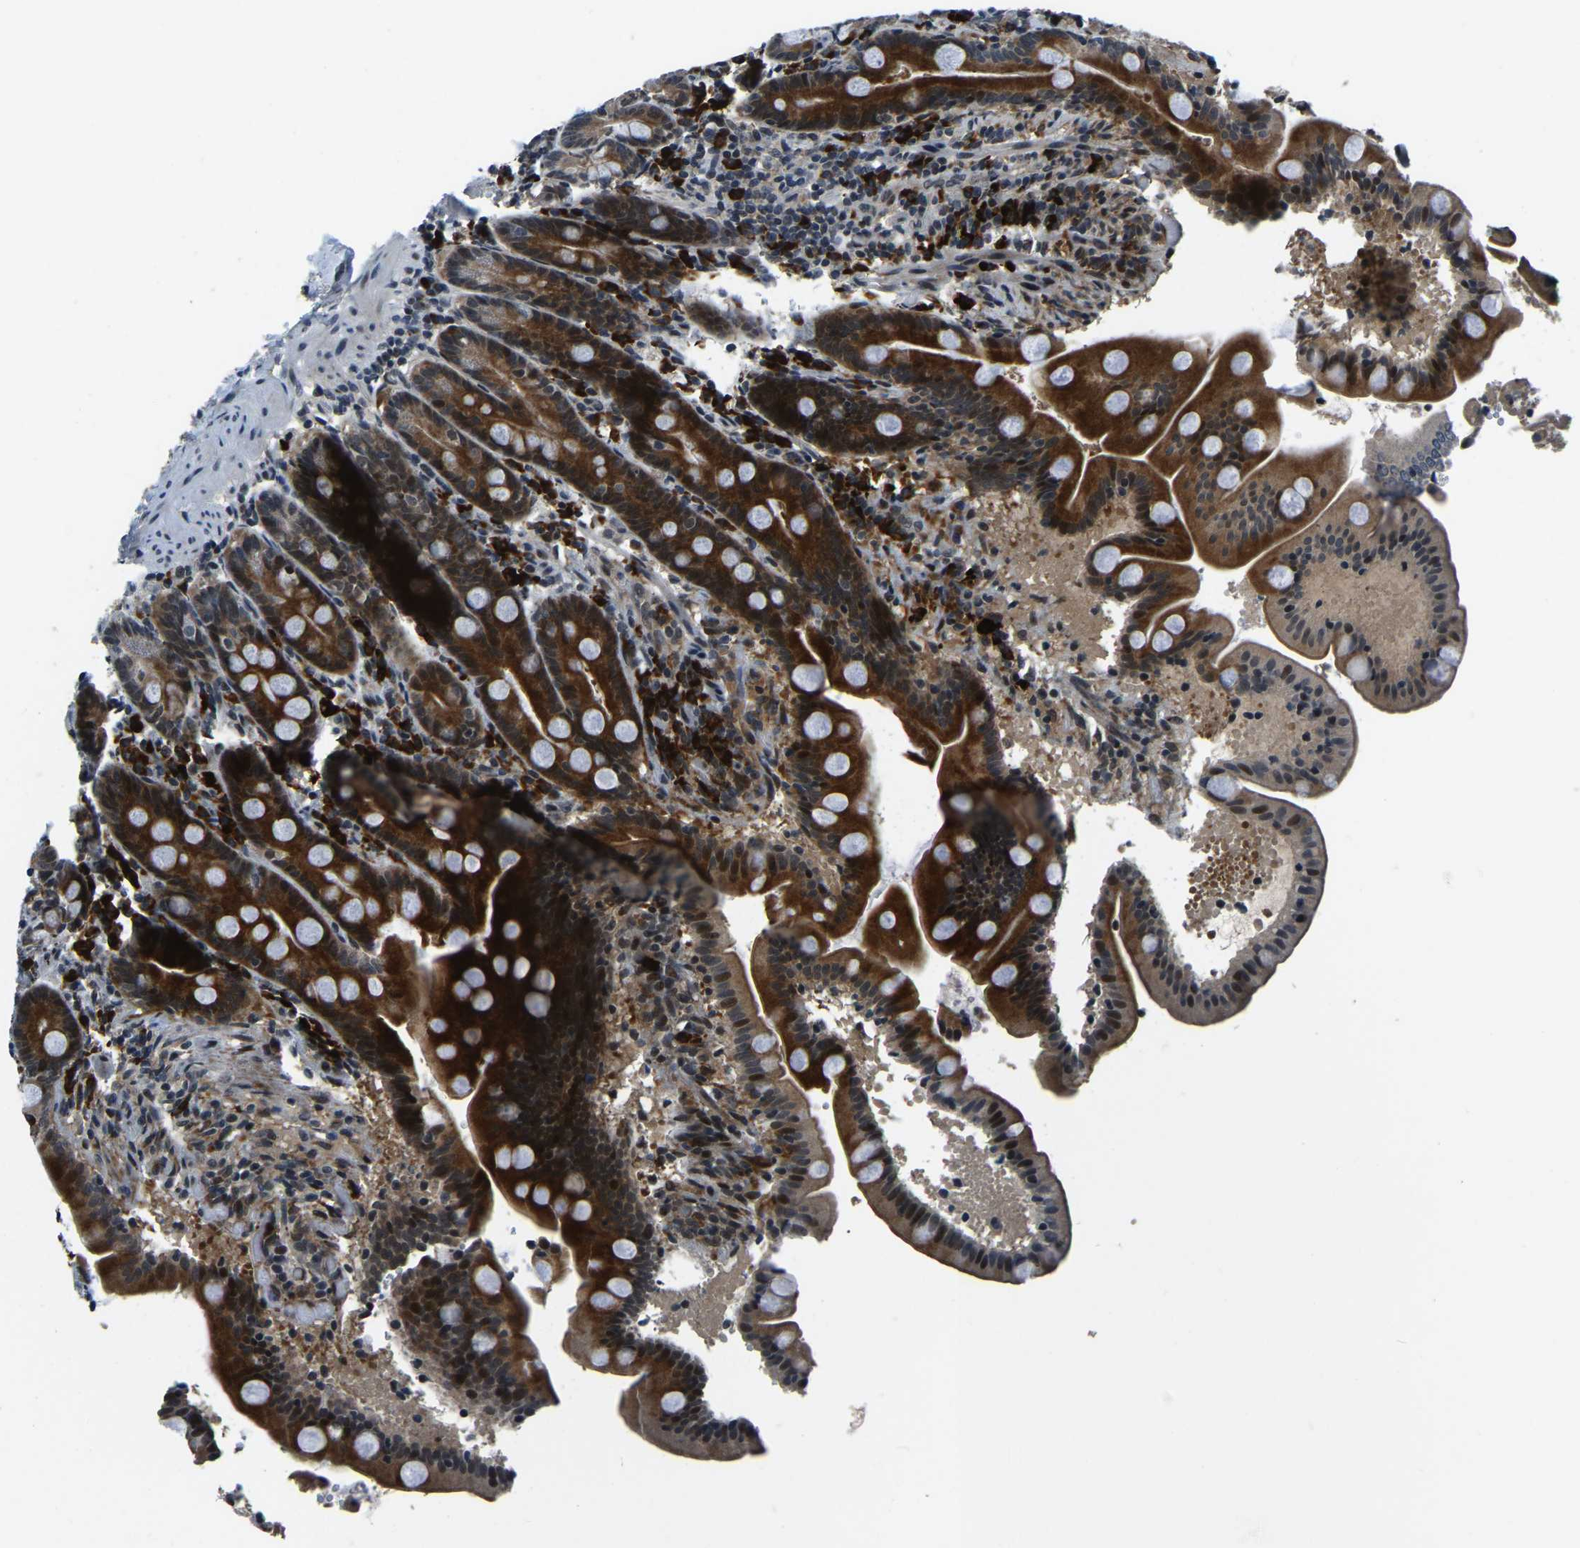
{"staining": {"intensity": "strong", "quantity": ">75%", "location": "cytoplasmic/membranous,nuclear"}, "tissue": "duodenum", "cell_type": "Glandular cells", "image_type": "normal", "snomed": [{"axis": "morphology", "description": "Normal tissue, NOS"}, {"axis": "topography", "description": "Duodenum"}], "caption": "Glandular cells reveal strong cytoplasmic/membranous,nuclear expression in approximately >75% of cells in unremarkable duodenum.", "gene": "ING2", "patient": {"sex": "male", "age": 54}}